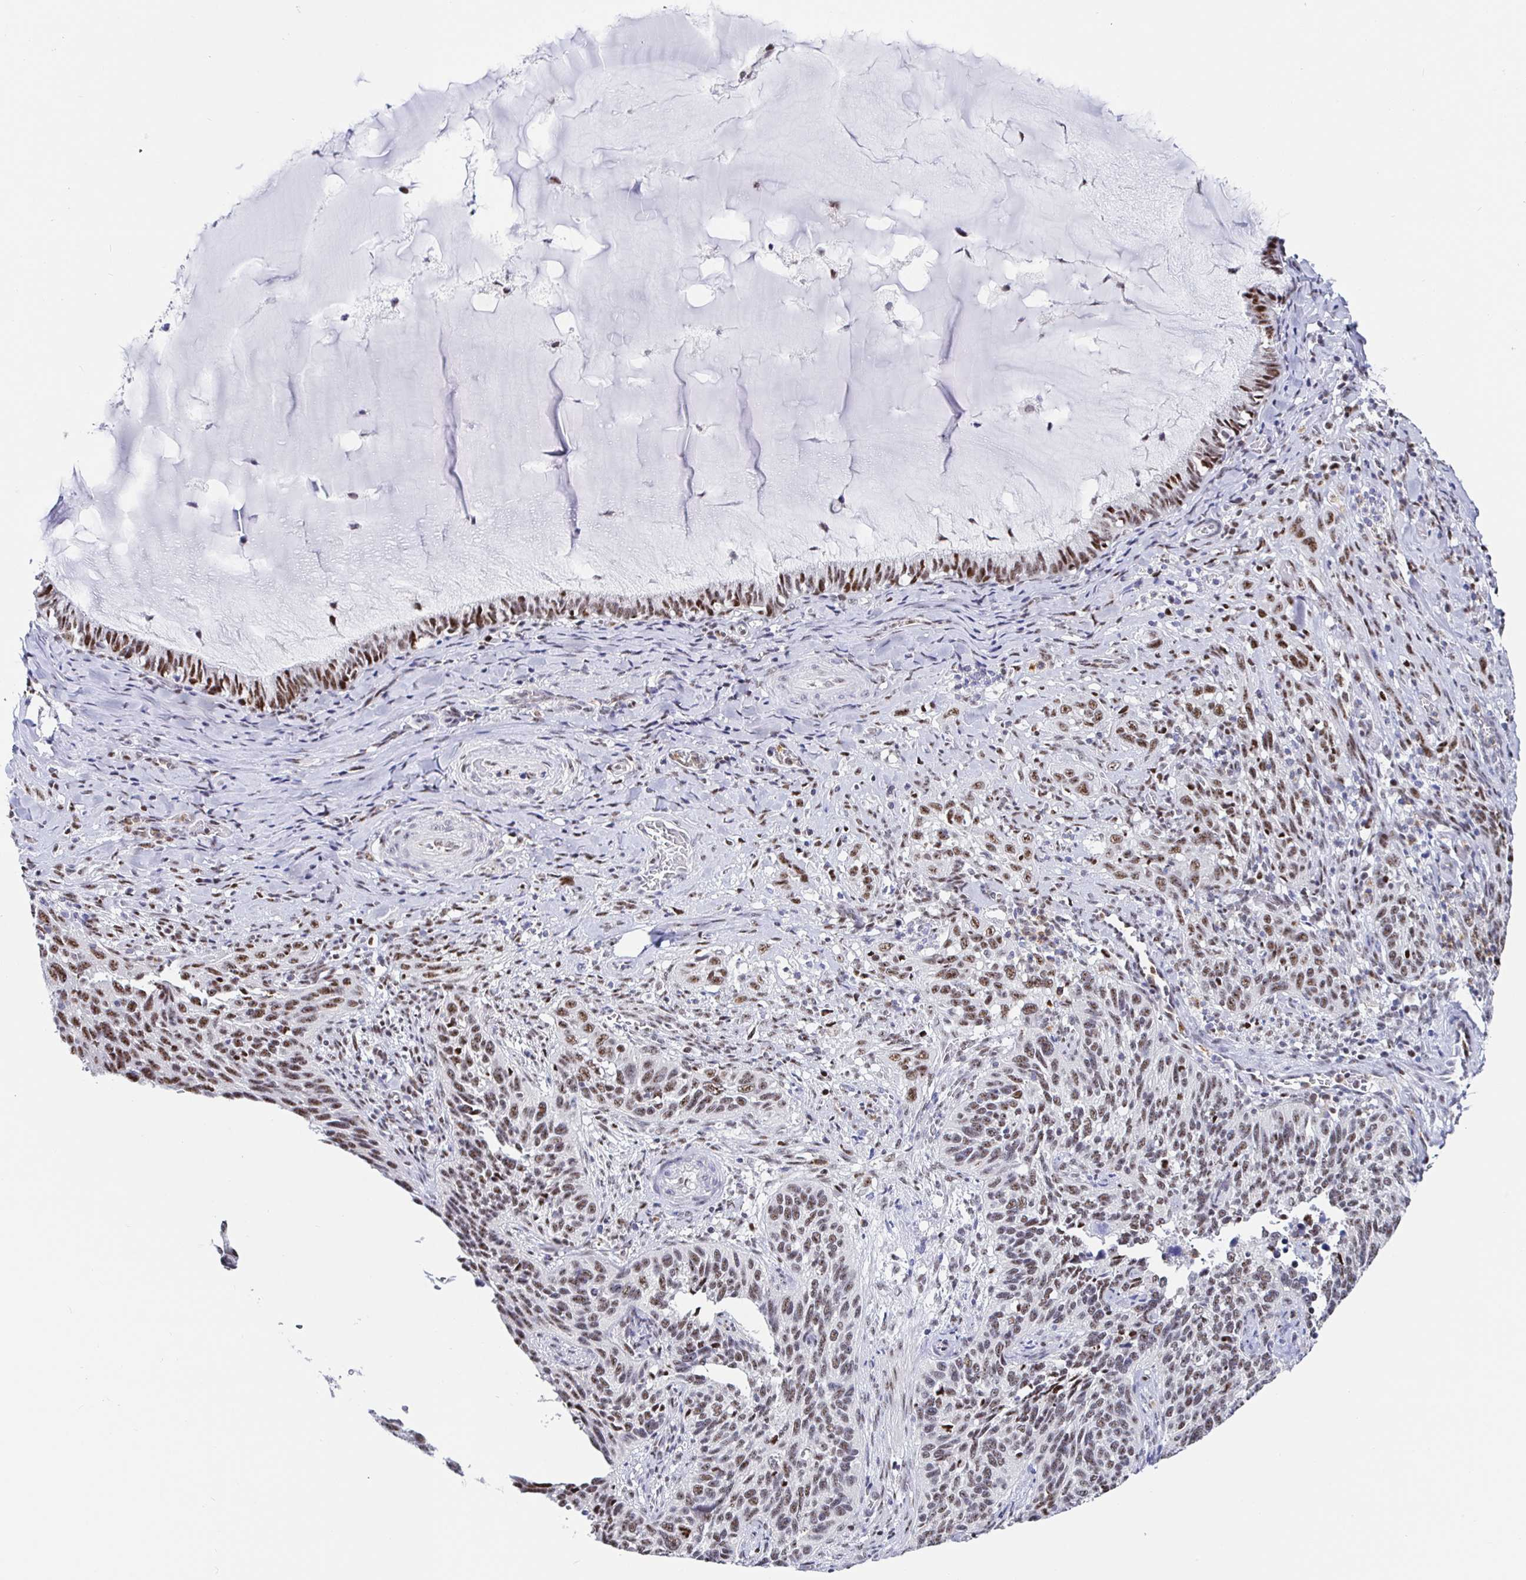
{"staining": {"intensity": "weak", "quantity": "25%-75%", "location": "nuclear"}, "tissue": "cervical cancer", "cell_type": "Tumor cells", "image_type": "cancer", "snomed": [{"axis": "morphology", "description": "Squamous cell carcinoma, NOS"}, {"axis": "topography", "description": "Cervix"}], "caption": "There is low levels of weak nuclear staining in tumor cells of squamous cell carcinoma (cervical), as demonstrated by immunohistochemical staining (brown color).", "gene": "SETD5", "patient": {"sex": "female", "age": 51}}